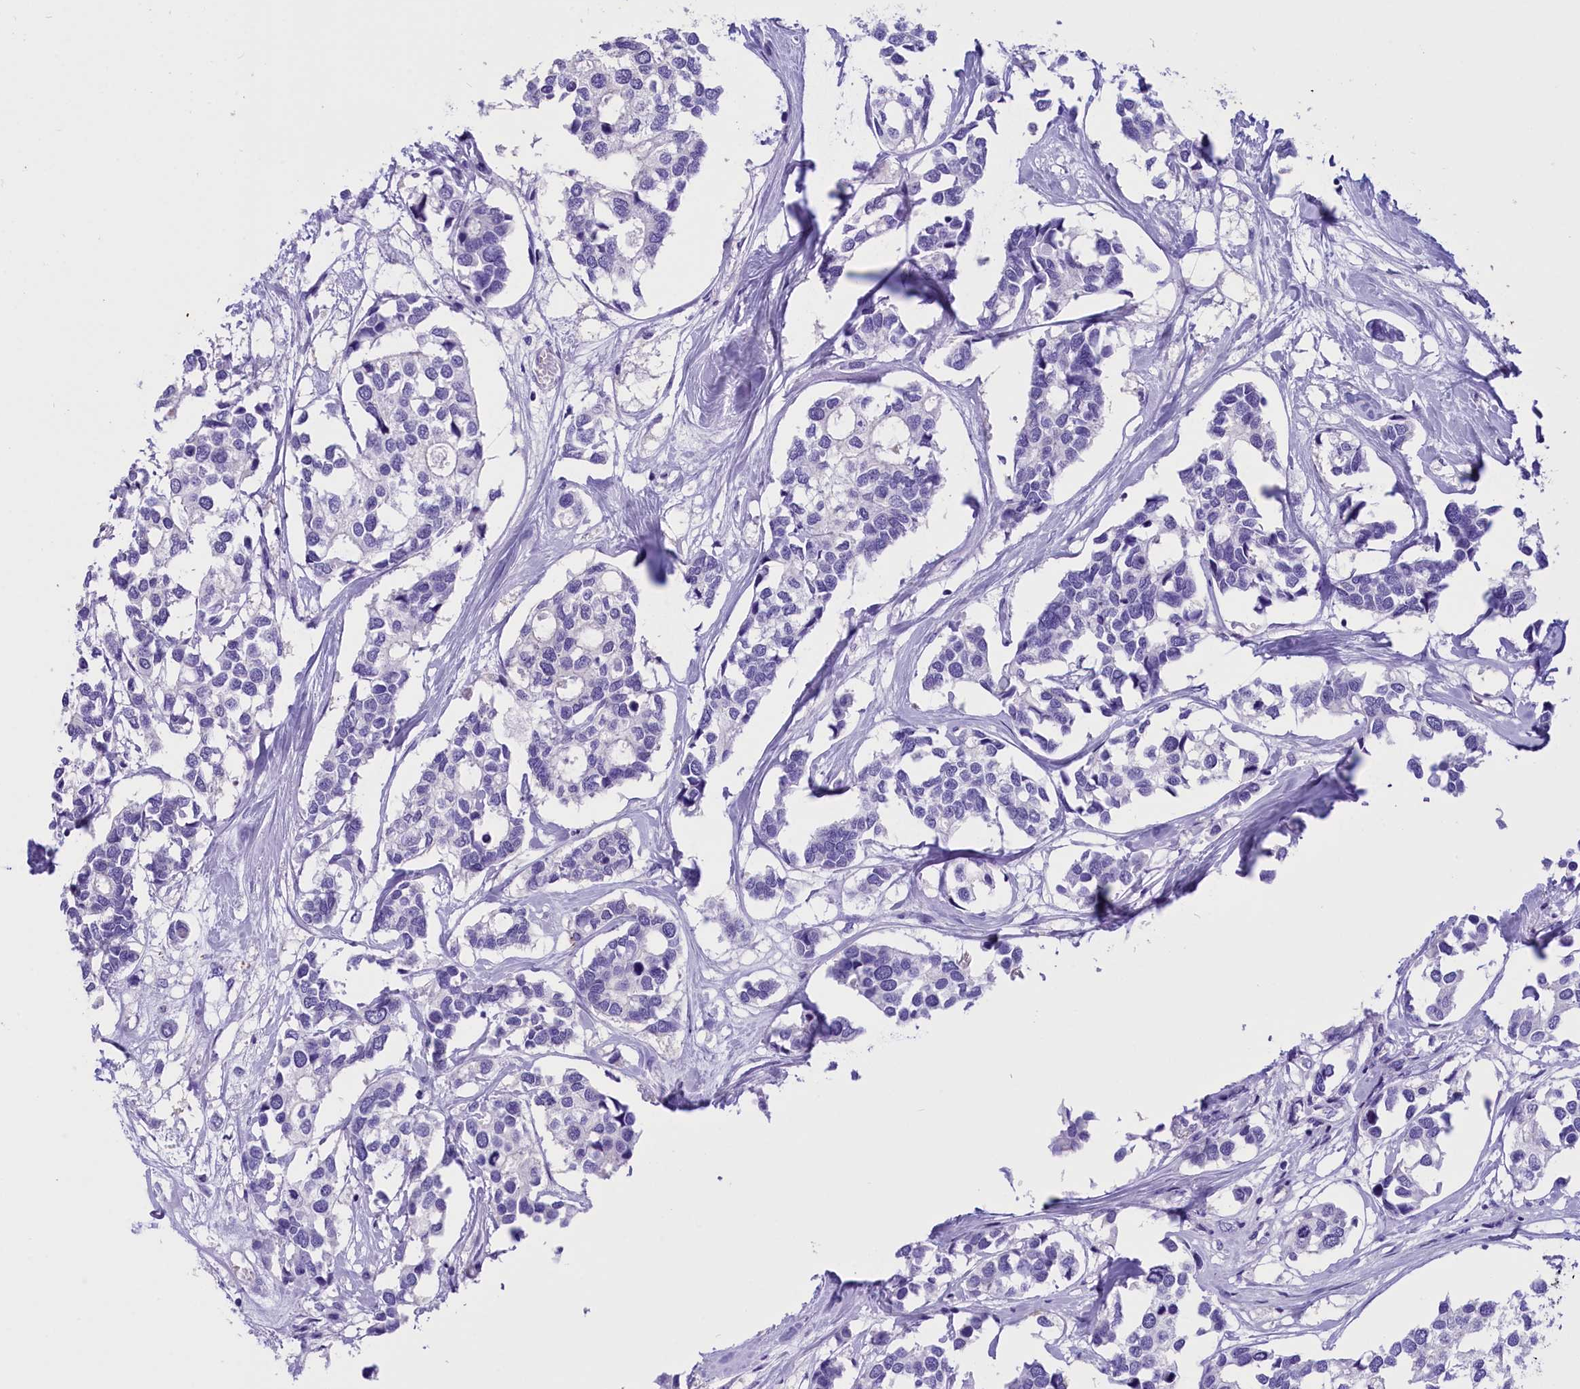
{"staining": {"intensity": "negative", "quantity": "none", "location": "none"}, "tissue": "breast cancer", "cell_type": "Tumor cells", "image_type": "cancer", "snomed": [{"axis": "morphology", "description": "Duct carcinoma"}, {"axis": "topography", "description": "Breast"}], "caption": "DAB (3,3'-diaminobenzidine) immunohistochemical staining of human breast invasive ductal carcinoma demonstrates no significant positivity in tumor cells. (IHC, brightfield microscopy, high magnification).", "gene": "CLC", "patient": {"sex": "female", "age": 83}}